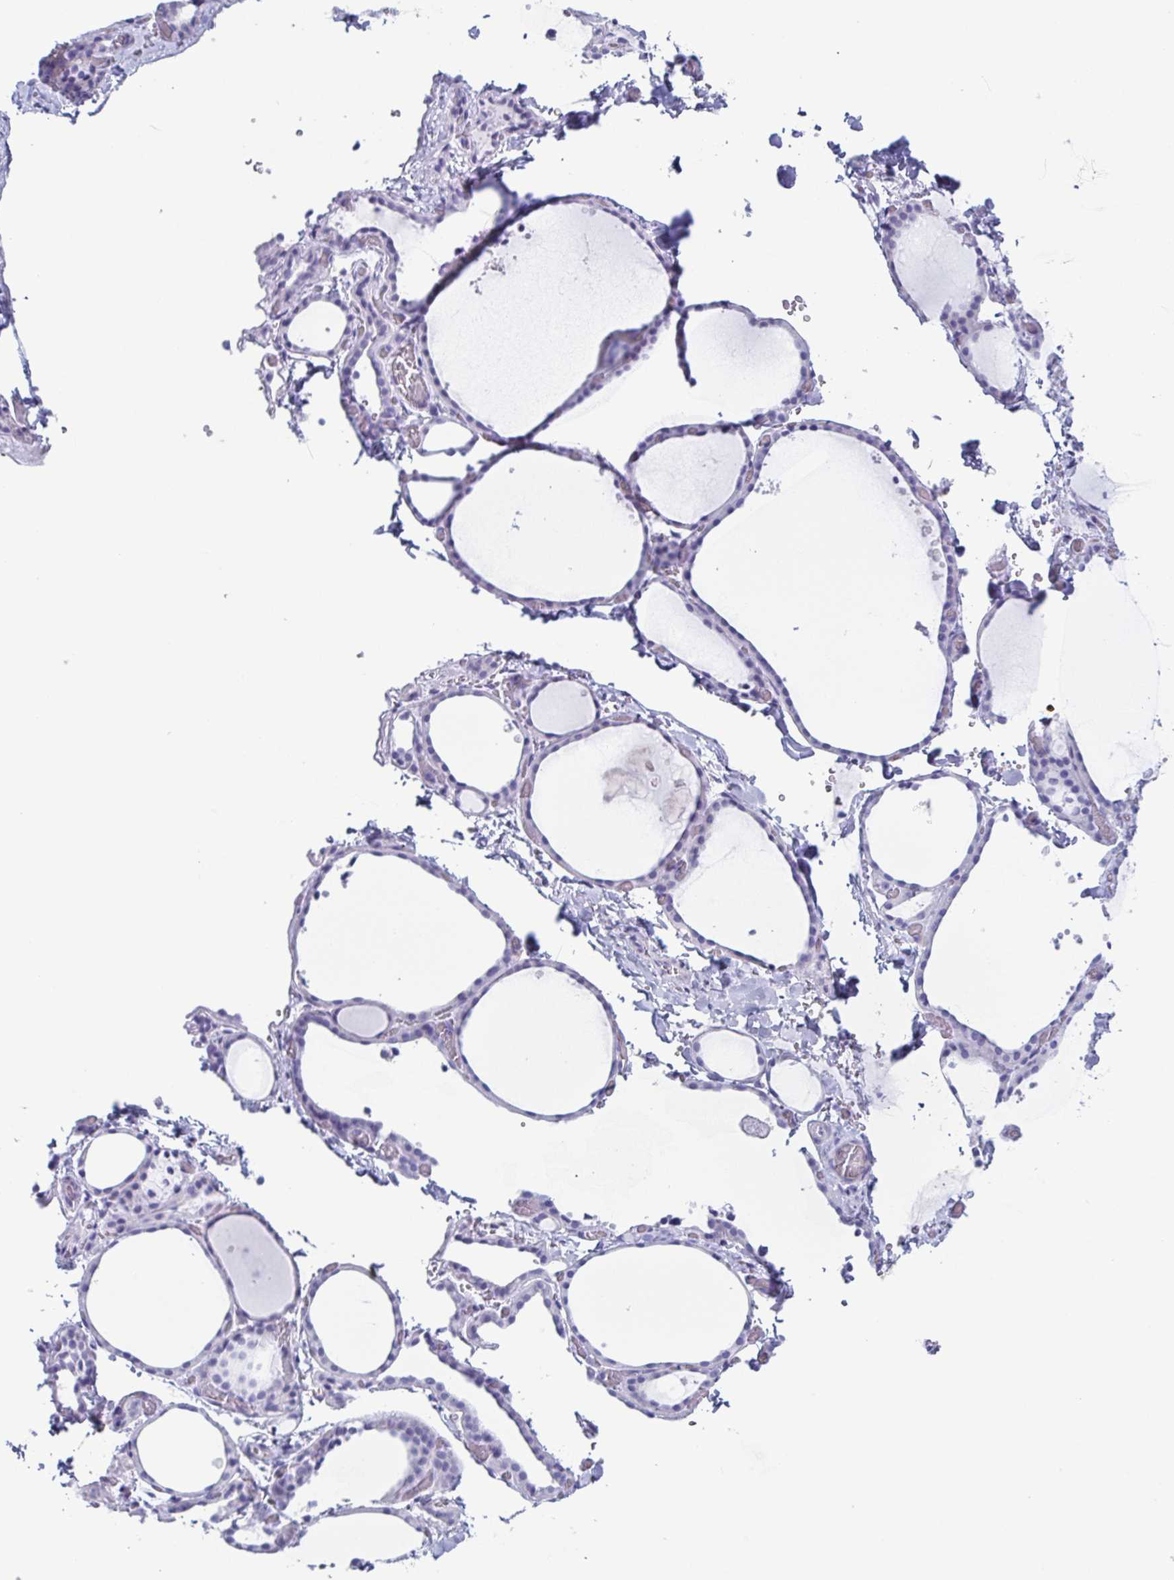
{"staining": {"intensity": "negative", "quantity": "none", "location": "none"}, "tissue": "thyroid gland", "cell_type": "Glandular cells", "image_type": "normal", "snomed": [{"axis": "morphology", "description": "Normal tissue, NOS"}, {"axis": "topography", "description": "Thyroid gland"}], "caption": "A micrograph of human thyroid gland is negative for staining in glandular cells. (Brightfield microscopy of DAB (3,3'-diaminobenzidine) immunohistochemistry at high magnification).", "gene": "ENSG00000275778", "patient": {"sex": "female", "age": 36}}